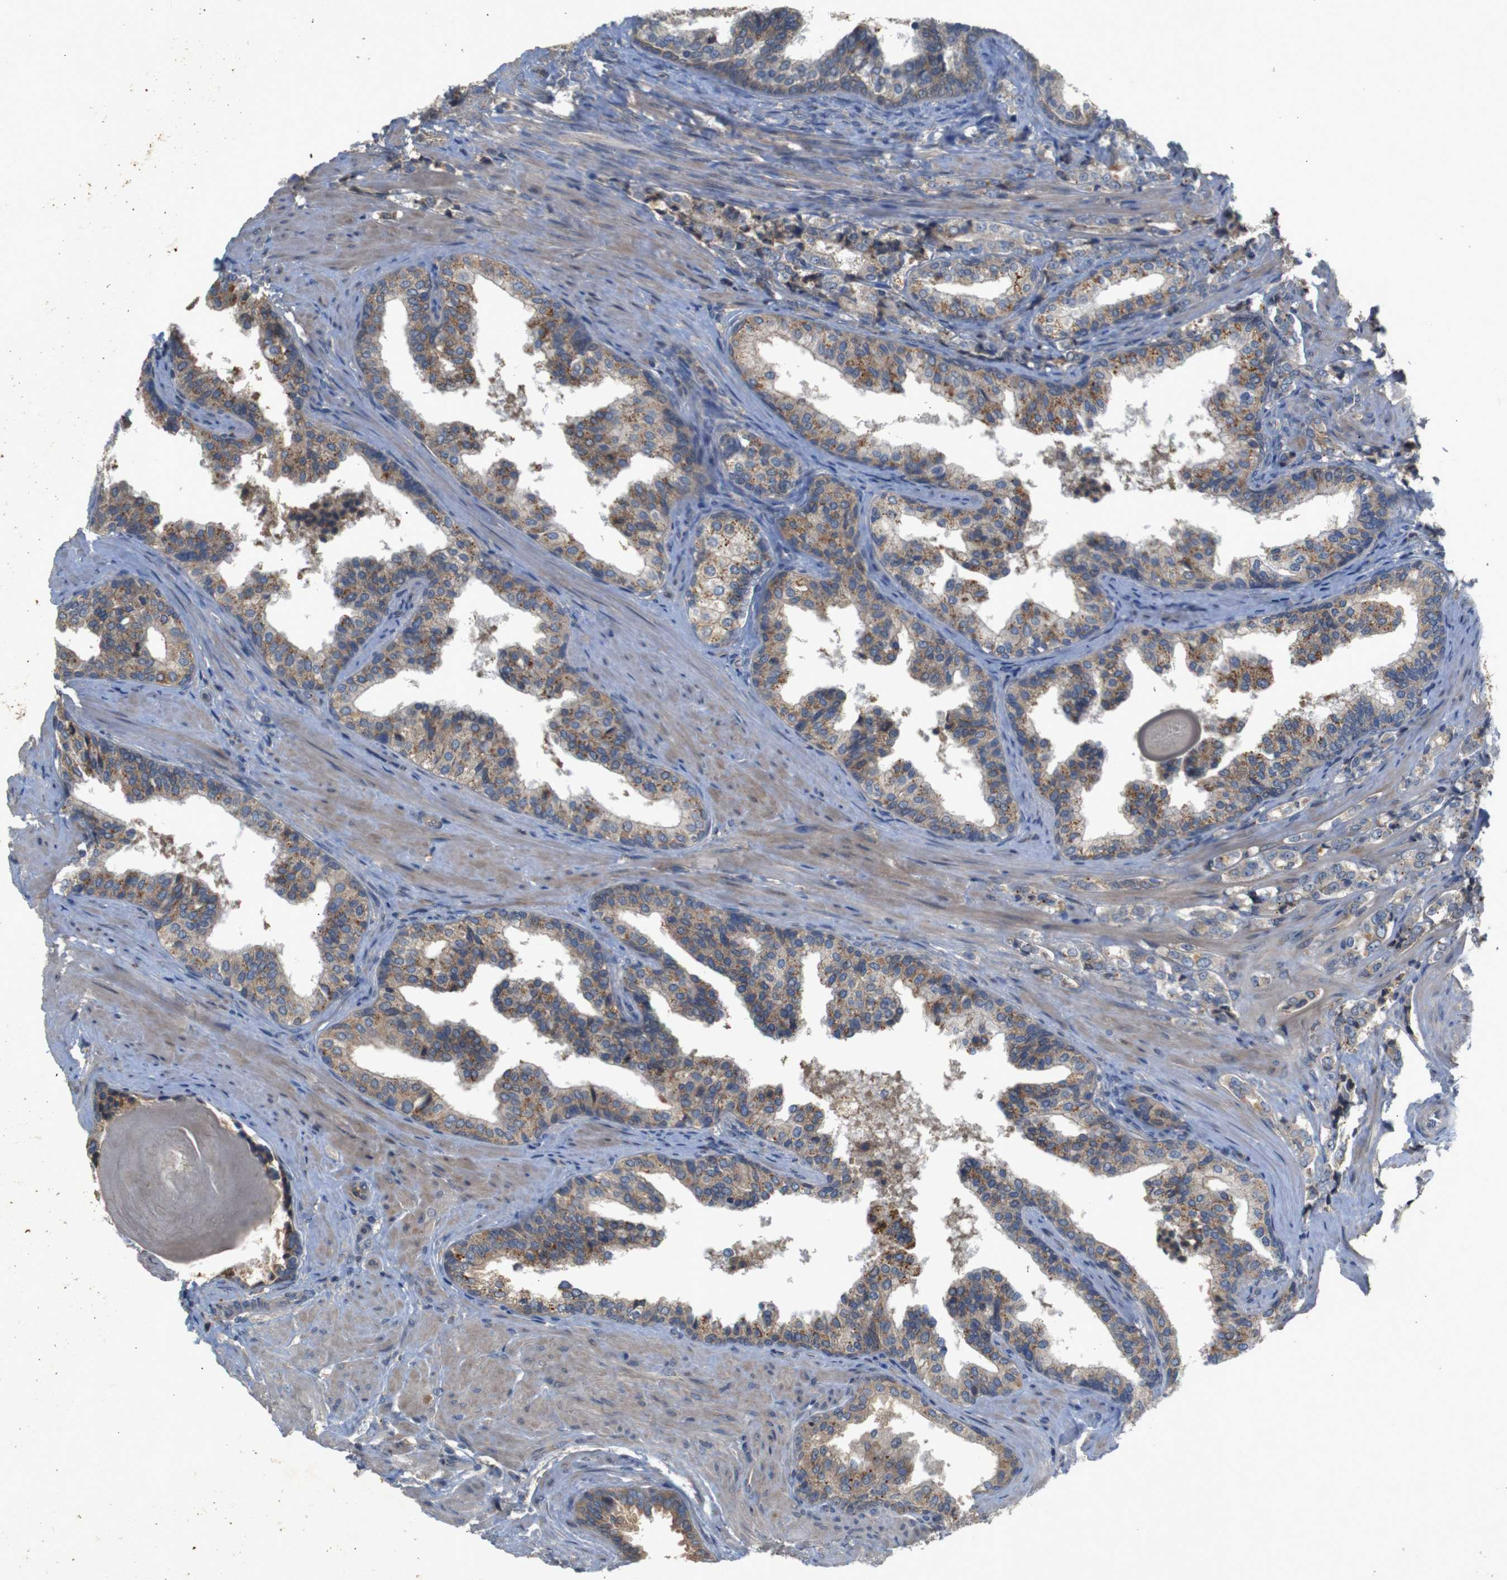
{"staining": {"intensity": "moderate", "quantity": ">75%", "location": "cytoplasmic/membranous"}, "tissue": "prostate cancer", "cell_type": "Tumor cells", "image_type": "cancer", "snomed": [{"axis": "morphology", "description": "Adenocarcinoma, Low grade"}, {"axis": "topography", "description": "Prostate"}], "caption": "Immunohistochemistry image of neoplastic tissue: human prostate cancer (adenocarcinoma (low-grade)) stained using immunohistochemistry exhibits medium levels of moderate protein expression localized specifically in the cytoplasmic/membranous of tumor cells, appearing as a cytoplasmic/membranous brown color.", "gene": "PTPN1", "patient": {"sex": "male", "age": 60}}